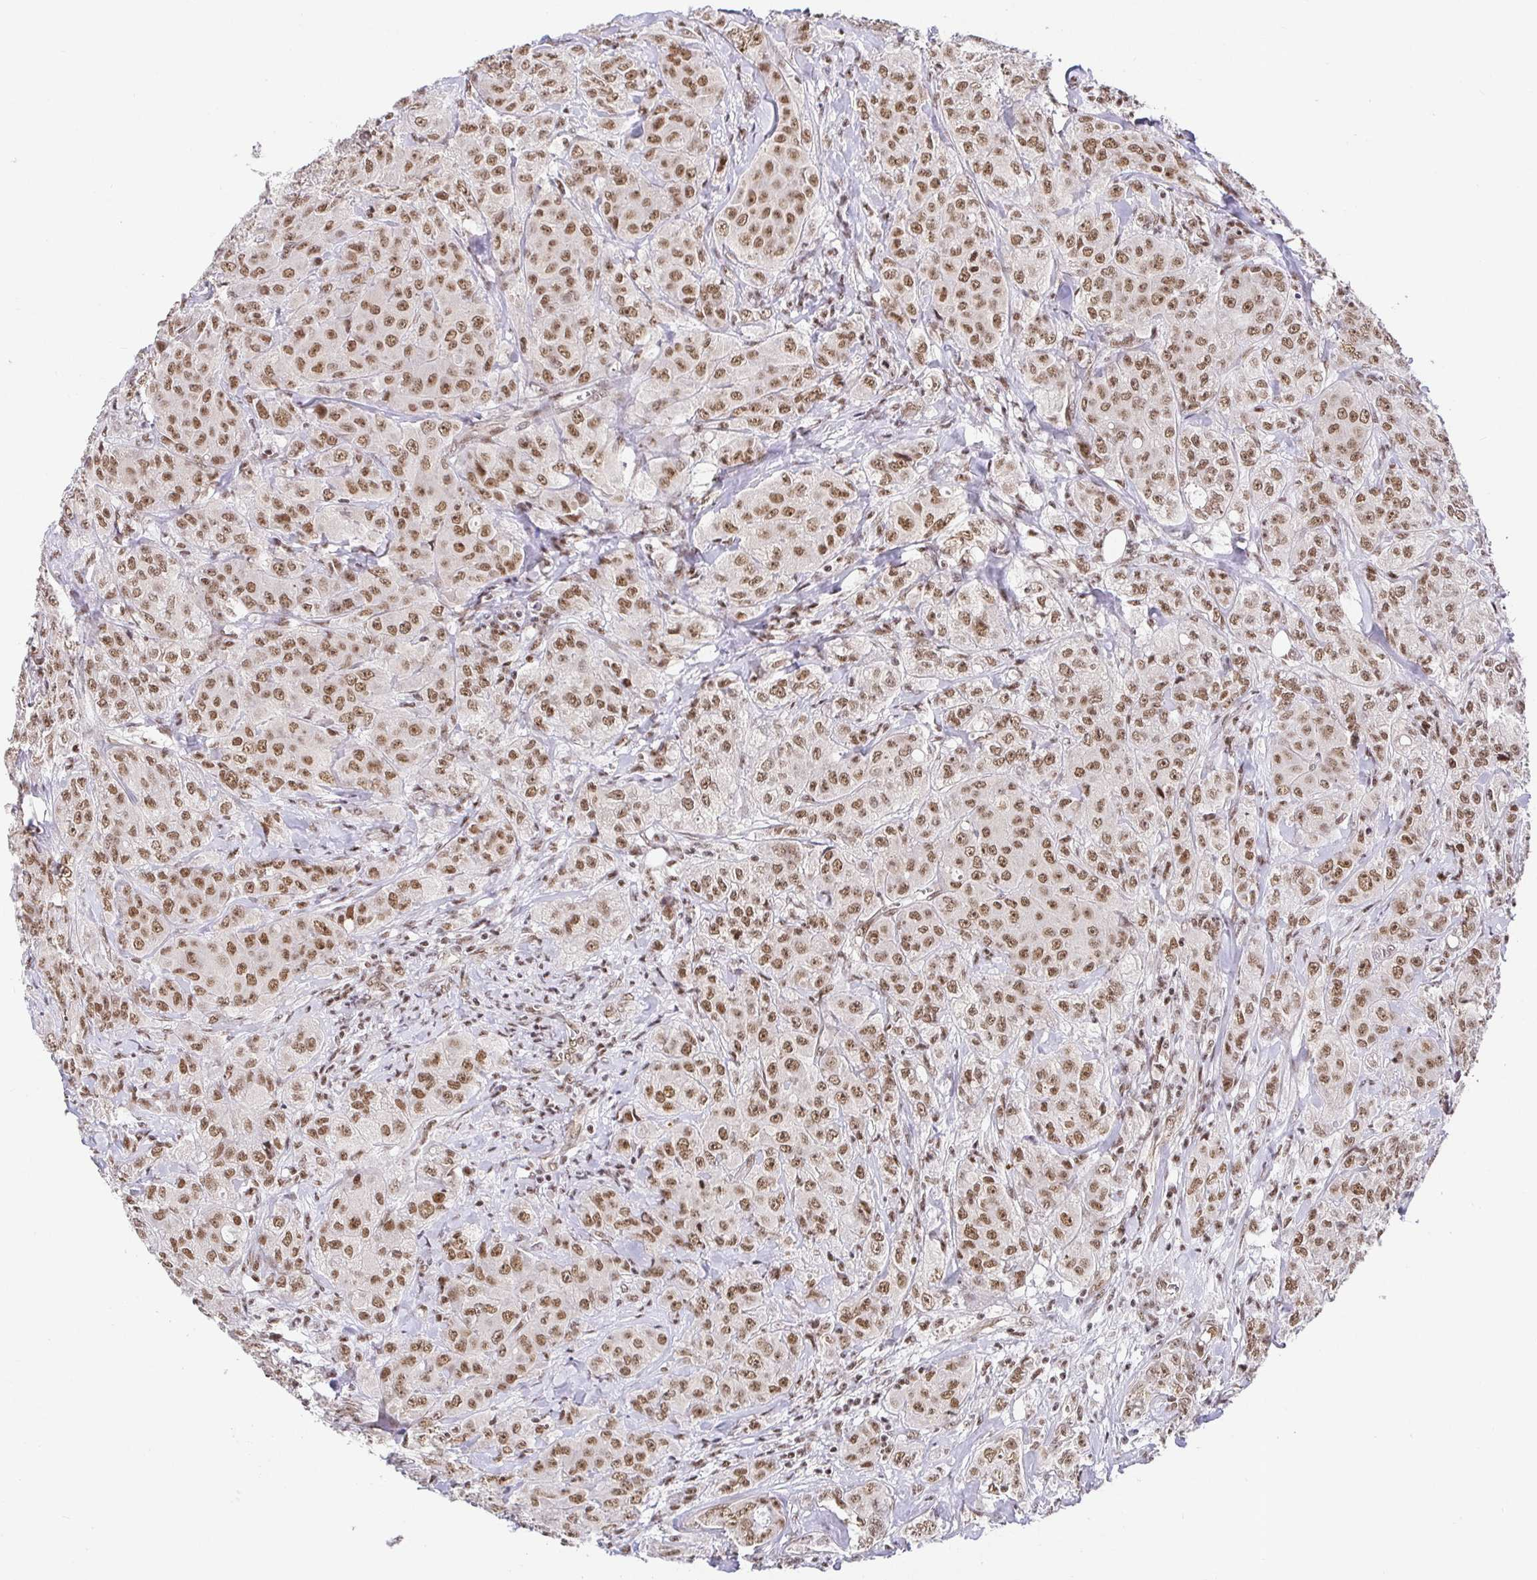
{"staining": {"intensity": "moderate", "quantity": ">75%", "location": "nuclear"}, "tissue": "breast cancer", "cell_type": "Tumor cells", "image_type": "cancer", "snomed": [{"axis": "morphology", "description": "Normal tissue, NOS"}, {"axis": "morphology", "description": "Duct carcinoma"}, {"axis": "topography", "description": "Breast"}], "caption": "Protein expression analysis of breast cancer shows moderate nuclear staining in about >75% of tumor cells.", "gene": "USF1", "patient": {"sex": "female", "age": 43}}